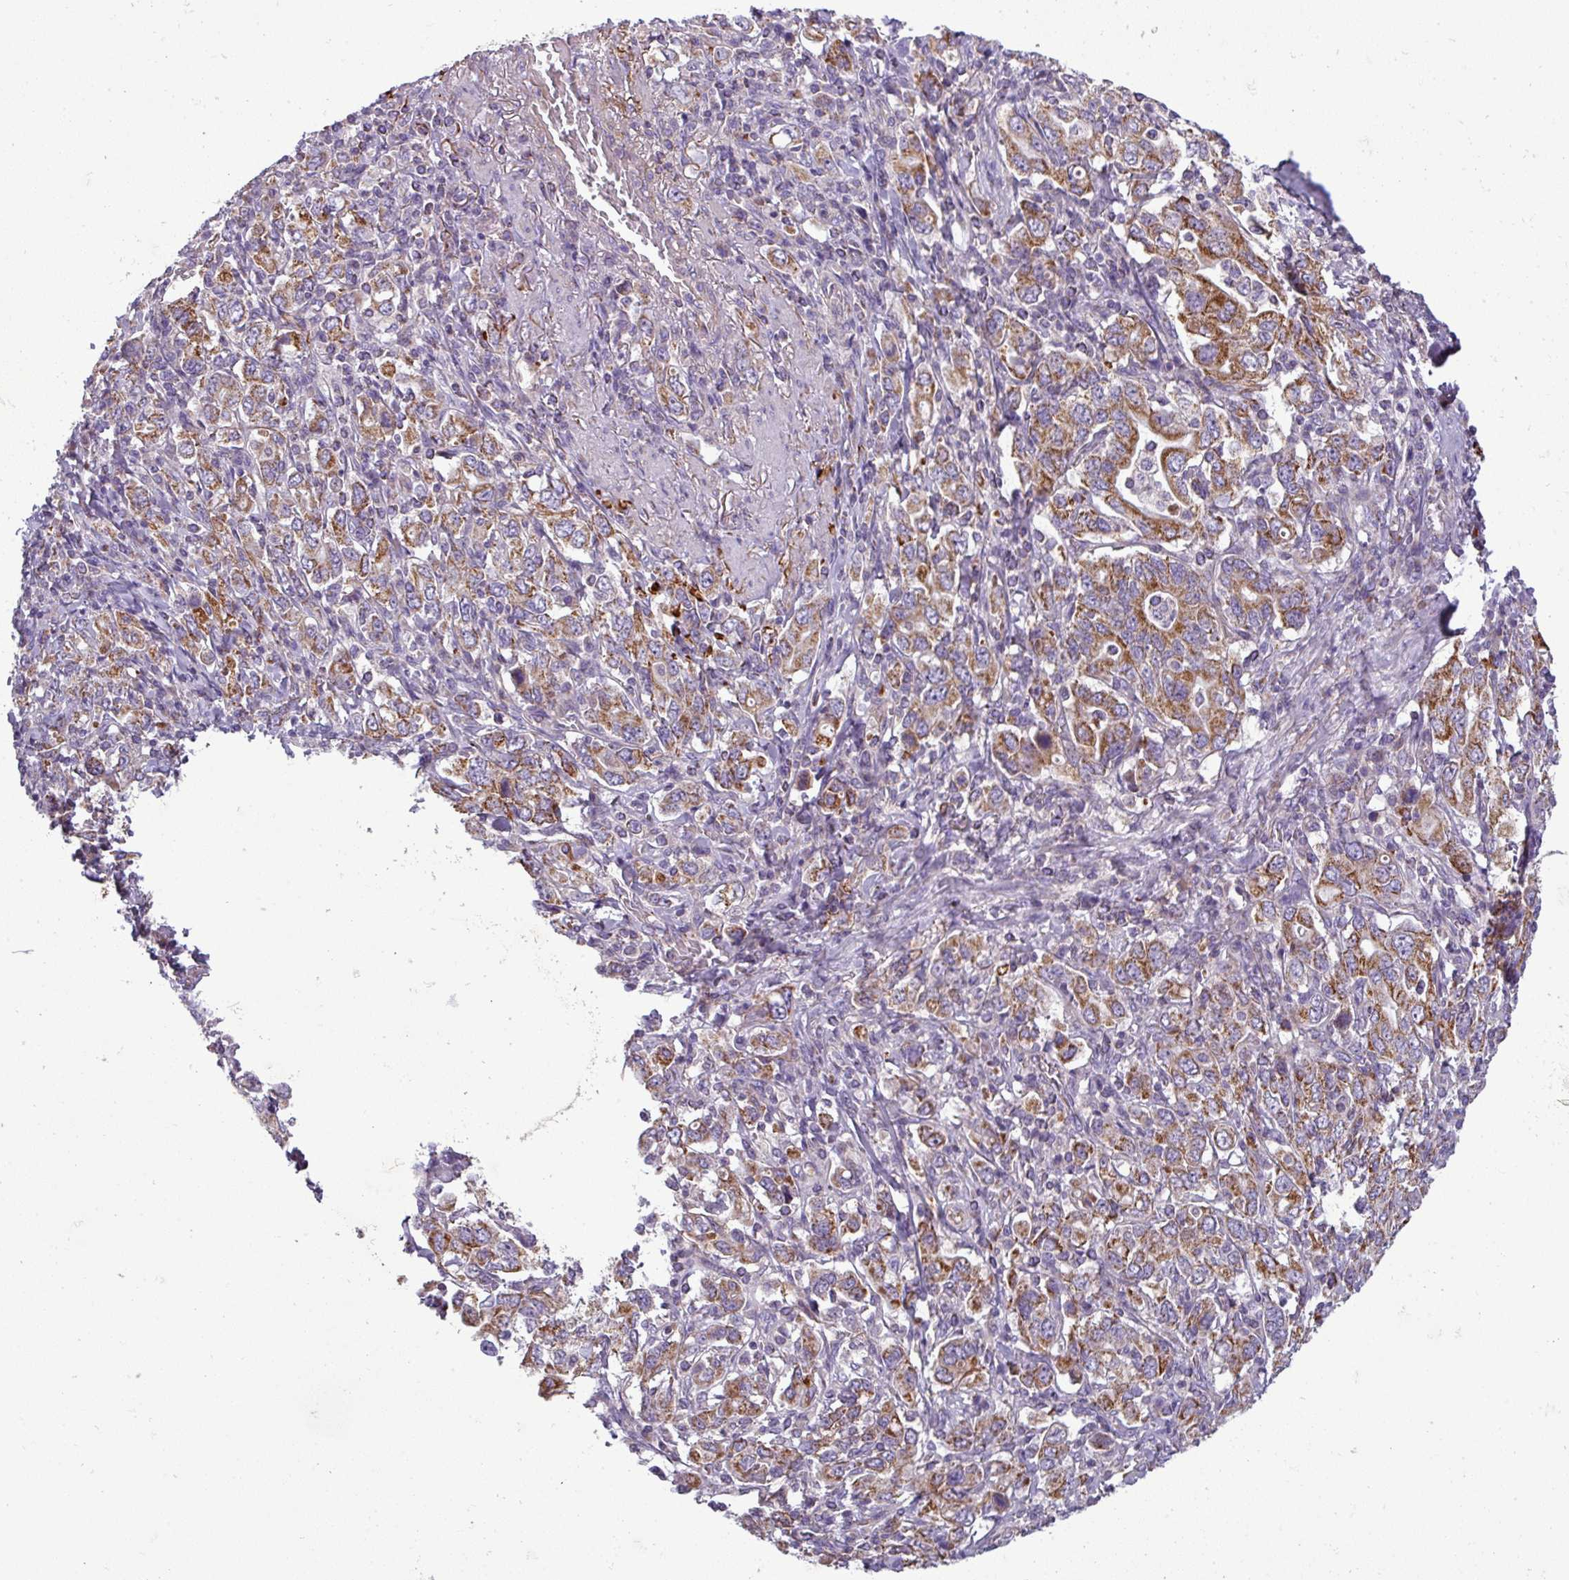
{"staining": {"intensity": "moderate", "quantity": ">75%", "location": "cytoplasmic/membranous"}, "tissue": "stomach cancer", "cell_type": "Tumor cells", "image_type": "cancer", "snomed": [{"axis": "morphology", "description": "Adenocarcinoma, NOS"}, {"axis": "topography", "description": "Stomach, upper"}, {"axis": "topography", "description": "Stomach"}], "caption": "A medium amount of moderate cytoplasmic/membranous staining is appreciated in approximately >75% of tumor cells in stomach cancer (adenocarcinoma) tissue.", "gene": "PNMA6A", "patient": {"sex": "male", "age": 62}}